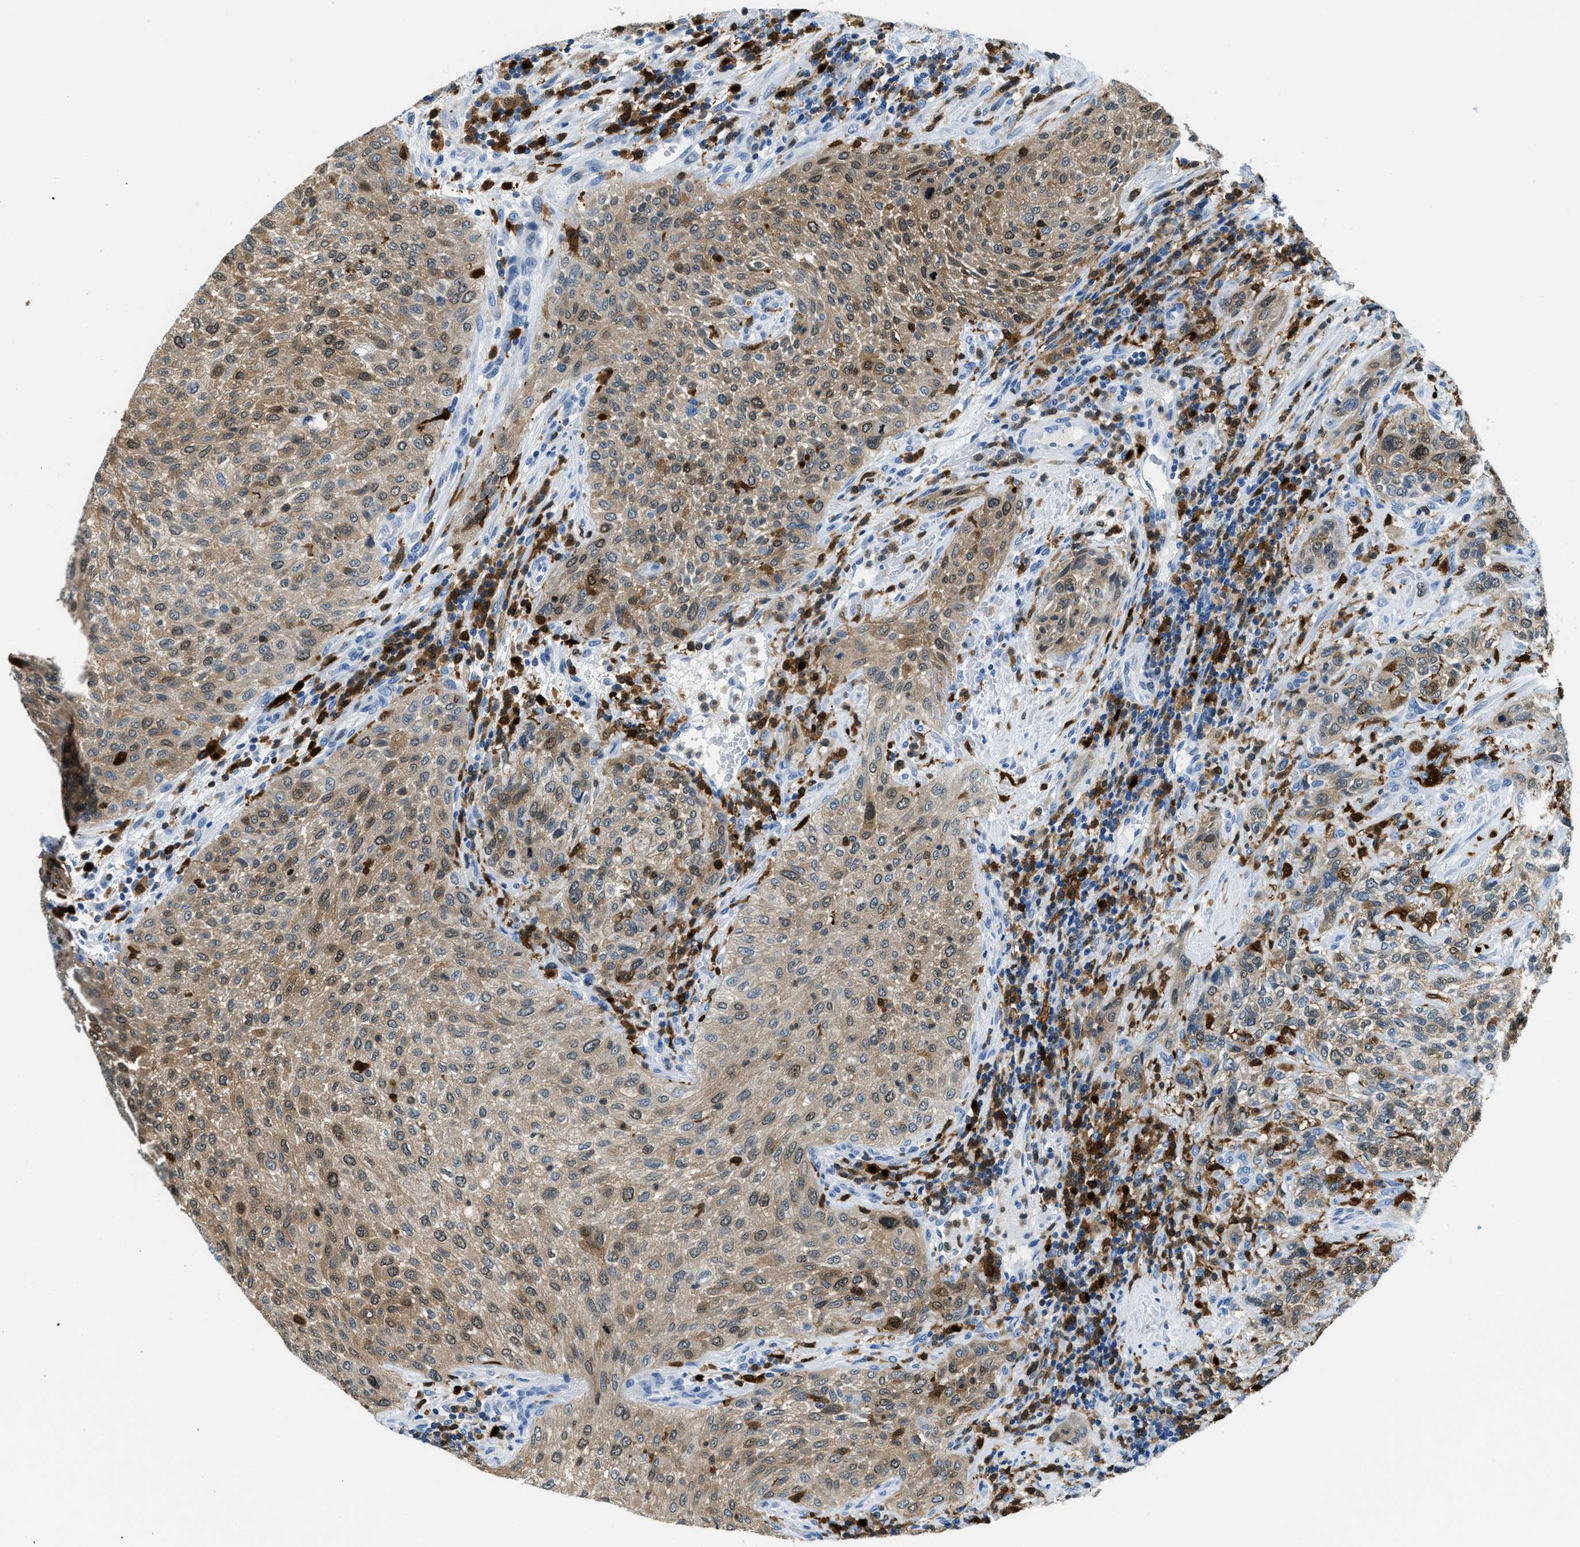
{"staining": {"intensity": "weak", "quantity": ">75%", "location": "cytoplasmic/membranous"}, "tissue": "urothelial cancer", "cell_type": "Tumor cells", "image_type": "cancer", "snomed": [{"axis": "morphology", "description": "Urothelial carcinoma, Low grade"}, {"axis": "morphology", "description": "Urothelial carcinoma, High grade"}, {"axis": "topography", "description": "Urinary bladder"}], "caption": "Immunohistochemical staining of human urothelial cancer reveals low levels of weak cytoplasmic/membranous staining in about >75% of tumor cells.", "gene": "CAPG", "patient": {"sex": "male", "age": 35}}